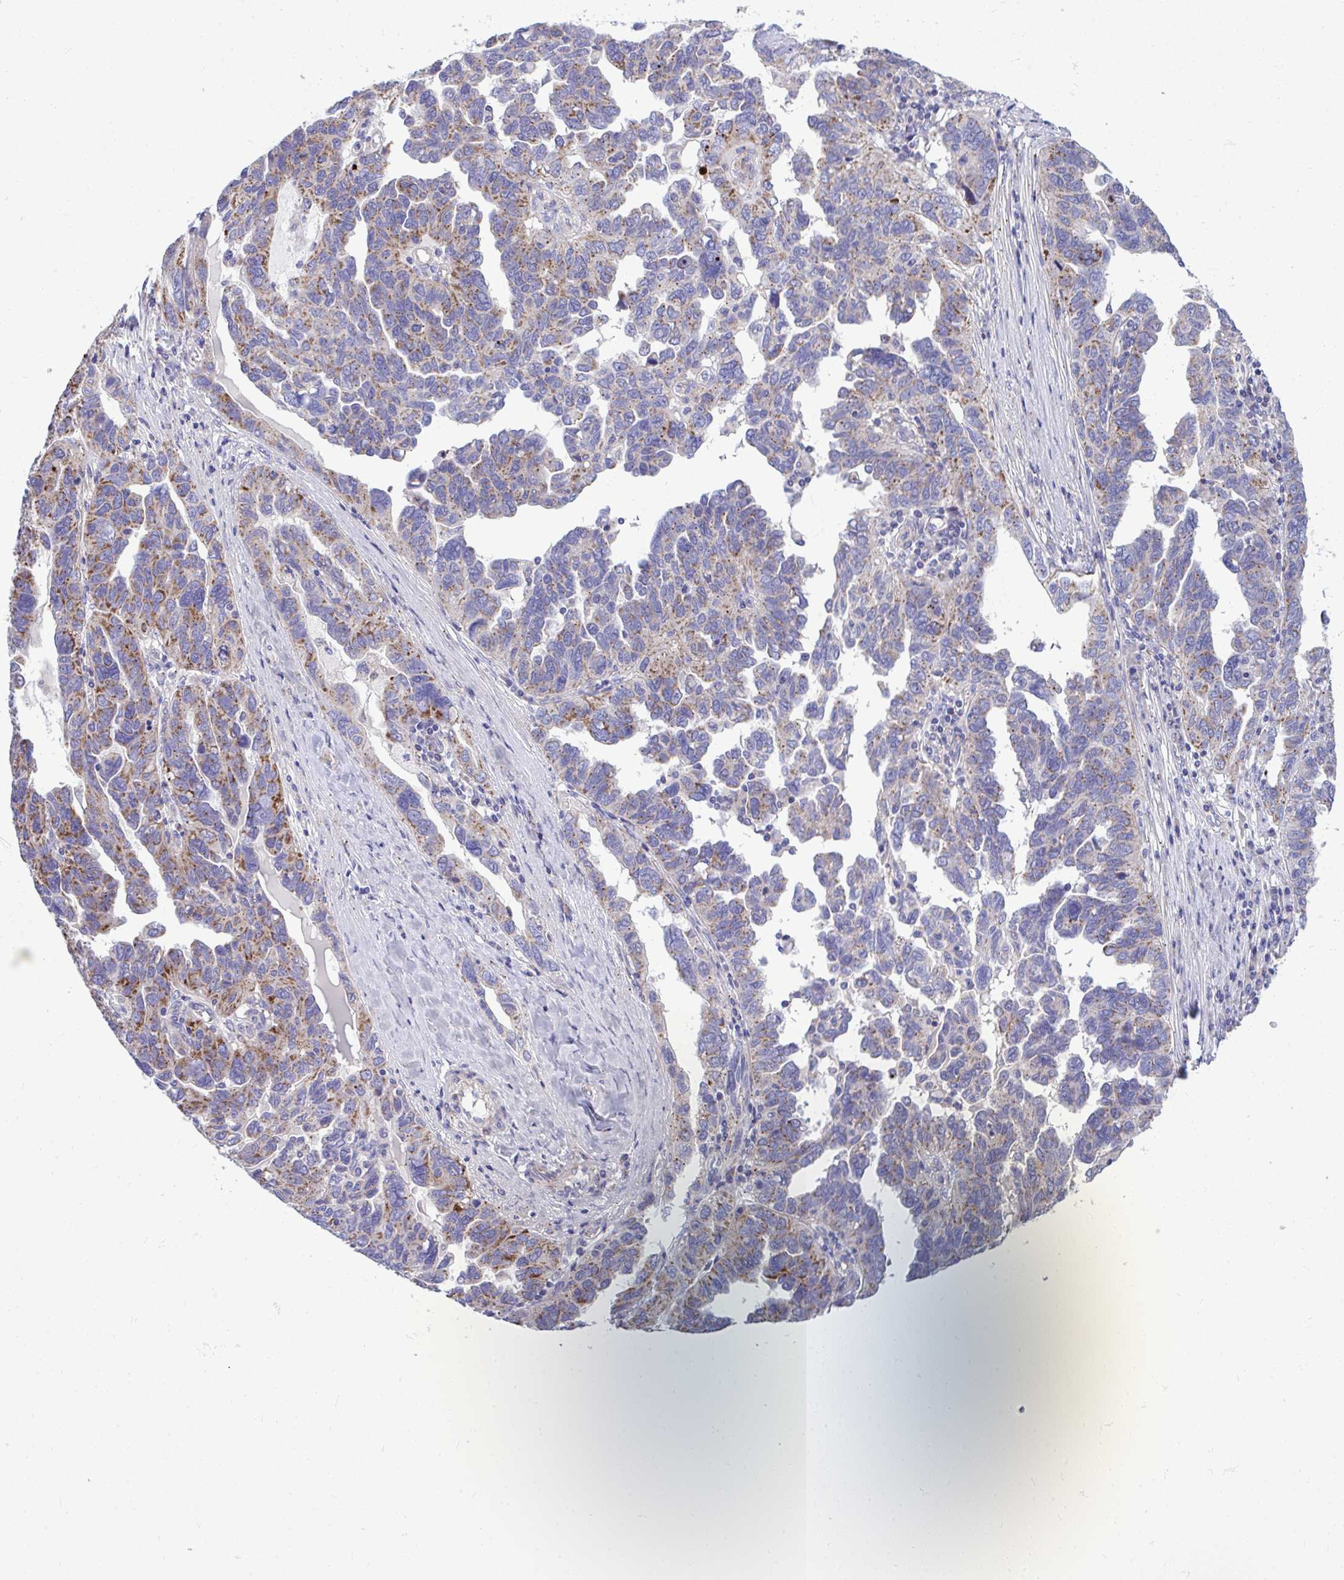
{"staining": {"intensity": "moderate", "quantity": "25%-75%", "location": "cytoplasmic/membranous"}, "tissue": "ovarian cancer", "cell_type": "Tumor cells", "image_type": "cancer", "snomed": [{"axis": "morphology", "description": "Cystadenocarcinoma, serous, NOS"}, {"axis": "topography", "description": "Ovary"}], "caption": "Immunohistochemistry (DAB) staining of human serous cystadenocarcinoma (ovarian) demonstrates moderate cytoplasmic/membranous protein expression in about 25%-75% of tumor cells. The staining is performed using DAB brown chromogen to label protein expression. The nuclei are counter-stained blue using hematoxylin.", "gene": "MRPS16", "patient": {"sex": "female", "age": 64}}